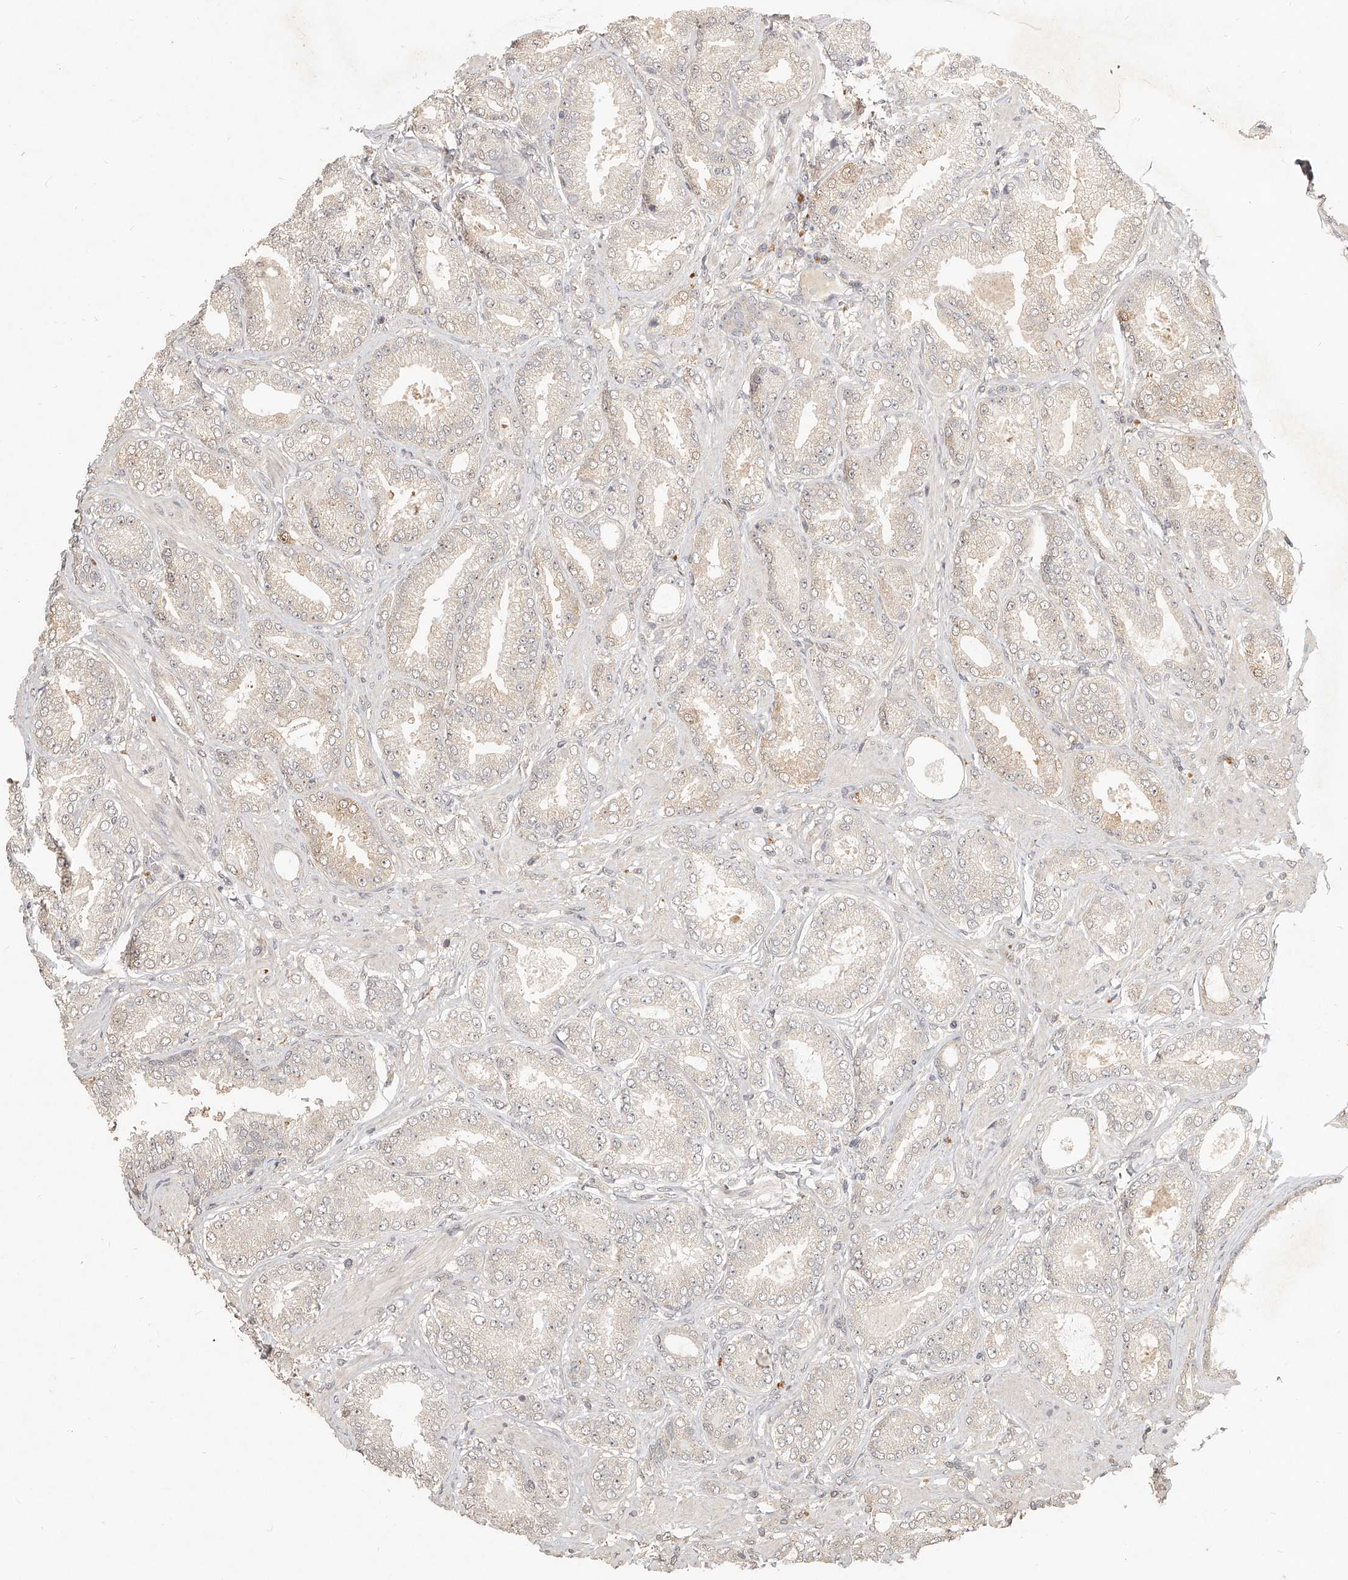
{"staining": {"intensity": "weak", "quantity": "<25%", "location": "cytoplasmic/membranous,nuclear"}, "tissue": "prostate cancer", "cell_type": "Tumor cells", "image_type": "cancer", "snomed": [{"axis": "morphology", "description": "Adenocarcinoma, Low grade"}, {"axis": "topography", "description": "Prostate"}], "caption": "There is no significant expression in tumor cells of prostate cancer.", "gene": "SLC37A1", "patient": {"sex": "male", "age": 63}}